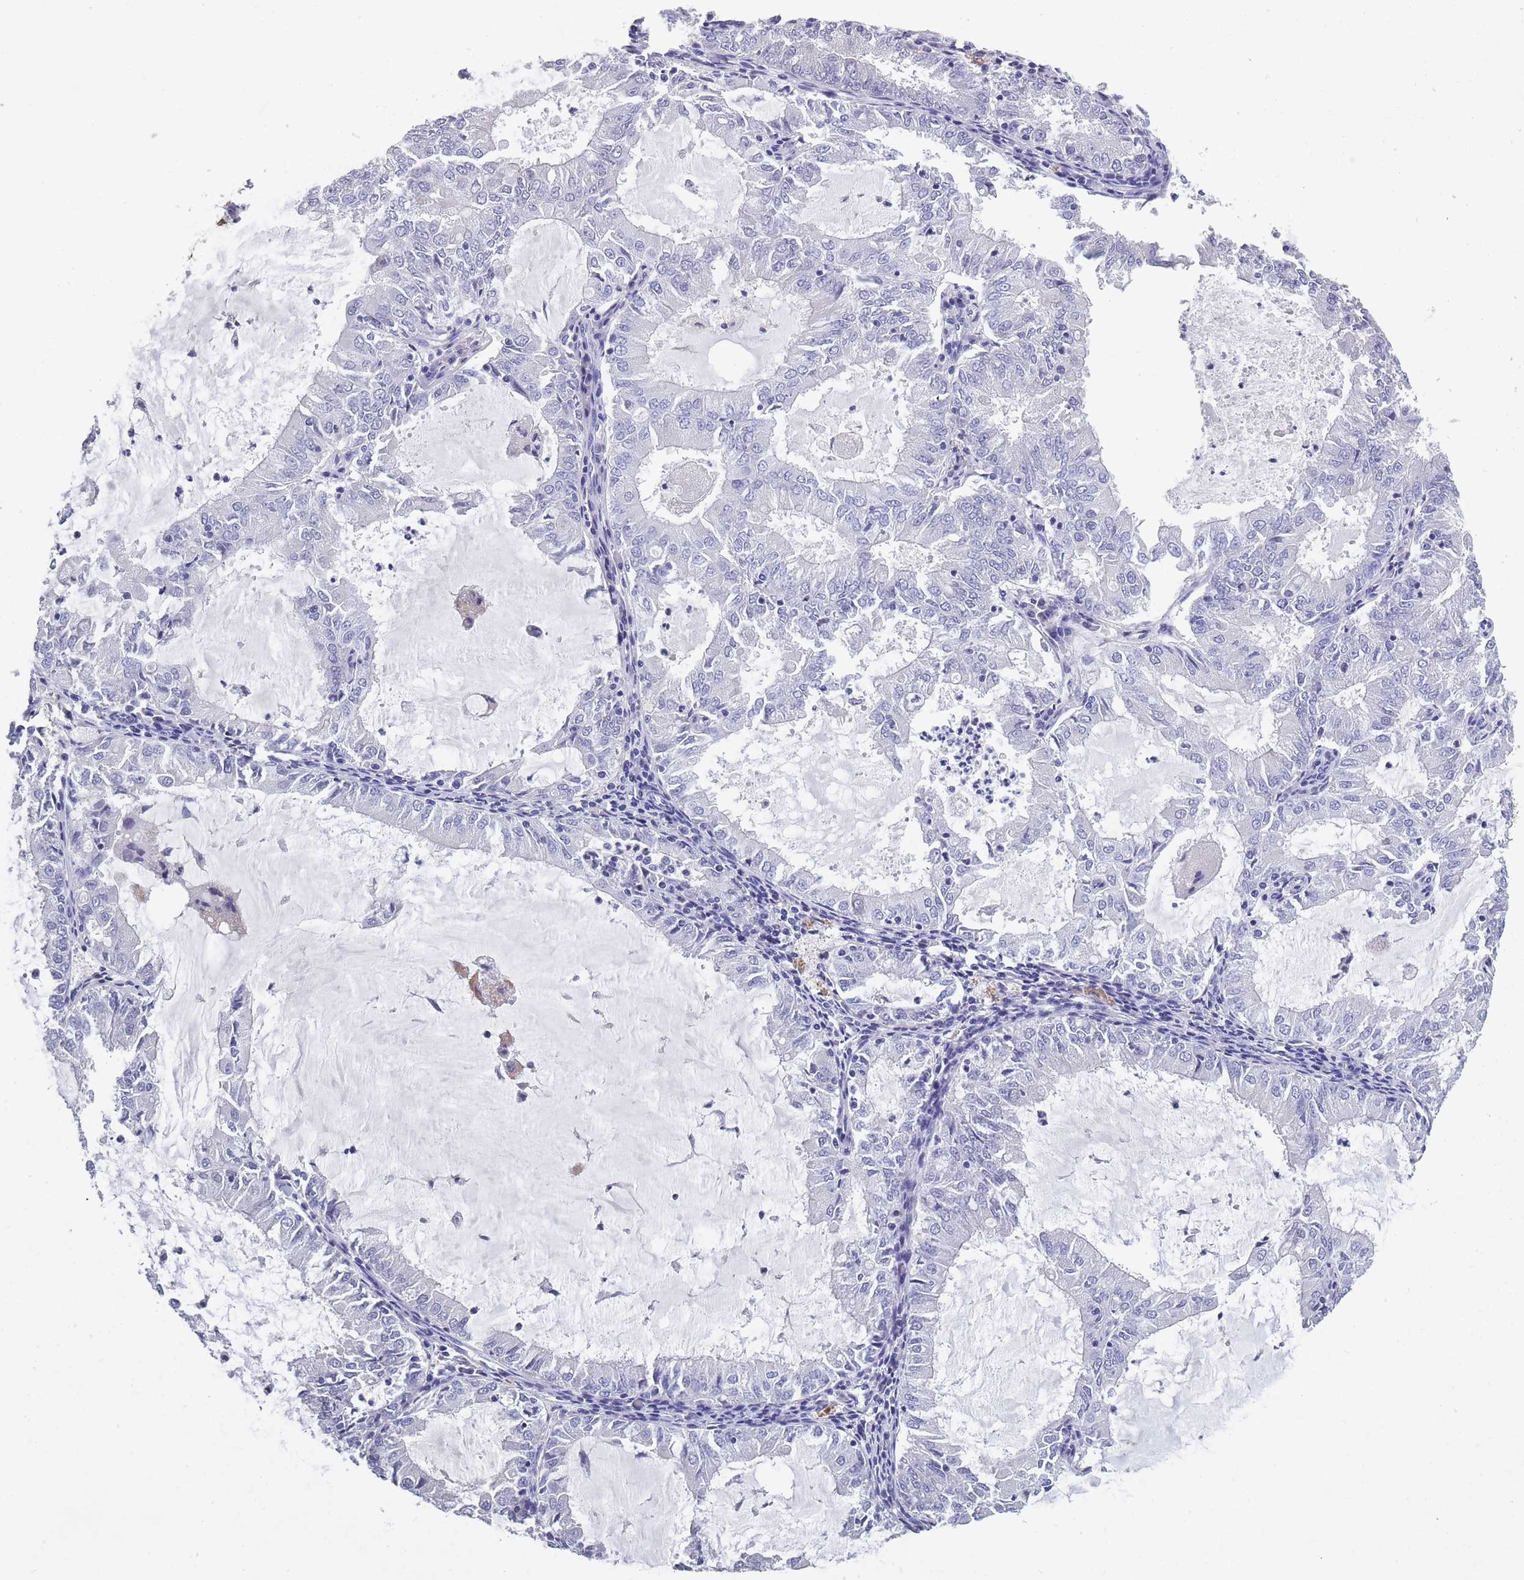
{"staining": {"intensity": "negative", "quantity": "none", "location": "none"}, "tissue": "endometrial cancer", "cell_type": "Tumor cells", "image_type": "cancer", "snomed": [{"axis": "morphology", "description": "Adenocarcinoma, NOS"}, {"axis": "topography", "description": "Endometrium"}], "caption": "Immunohistochemistry of human adenocarcinoma (endometrial) demonstrates no positivity in tumor cells. (DAB immunohistochemistry visualized using brightfield microscopy, high magnification).", "gene": "OR4C5", "patient": {"sex": "female", "age": 57}}